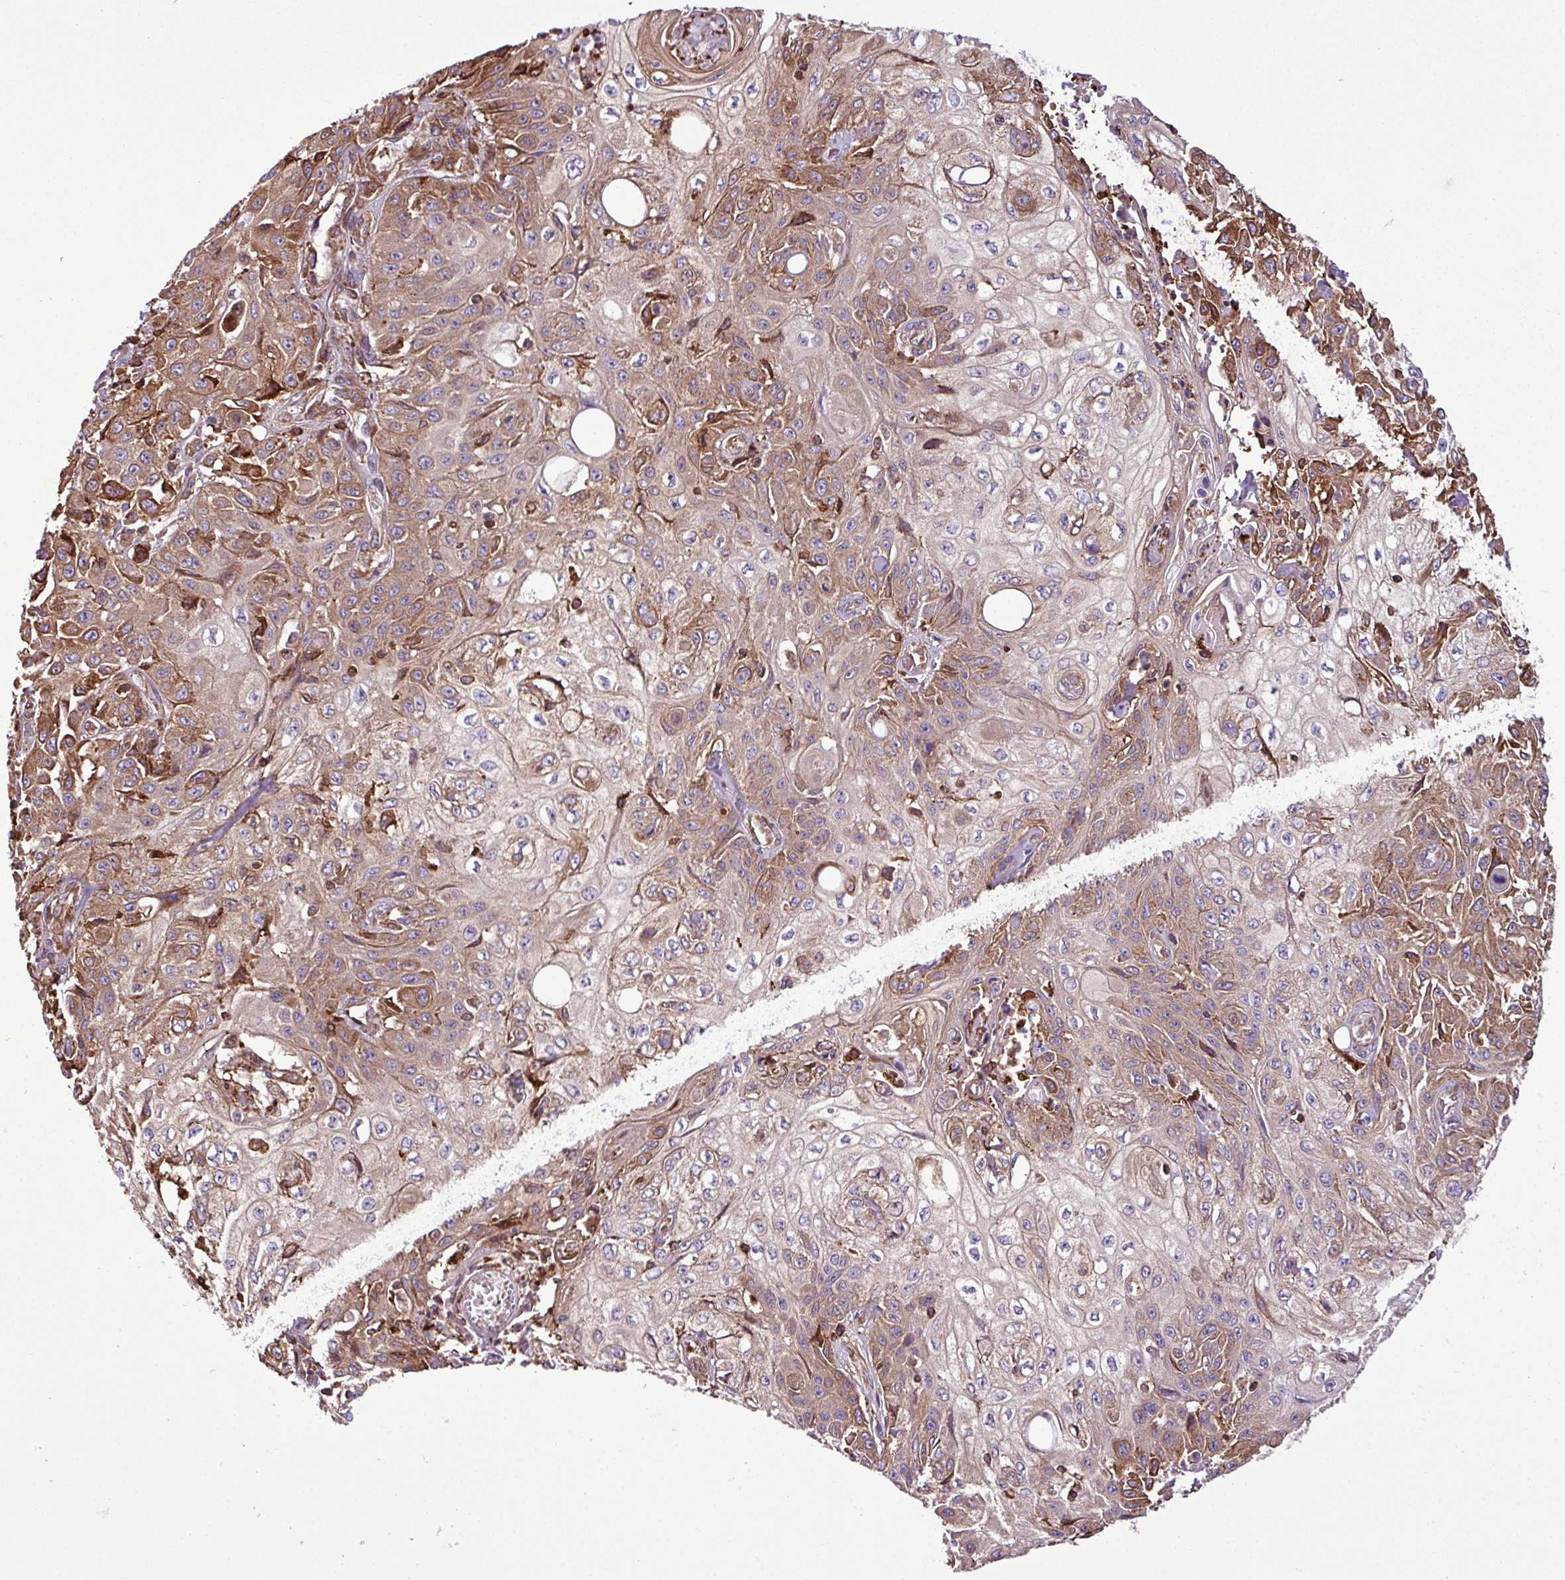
{"staining": {"intensity": "moderate", "quantity": "25%-75%", "location": "cytoplasmic/membranous"}, "tissue": "skin cancer", "cell_type": "Tumor cells", "image_type": "cancer", "snomed": [{"axis": "morphology", "description": "Squamous cell carcinoma, NOS"}, {"axis": "morphology", "description": "Squamous cell carcinoma, metastatic, NOS"}, {"axis": "topography", "description": "Skin"}, {"axis": "topography", "description": "Lymph node"}], "caption": "Human skin cancer stained with a protein marker demonstrates moderate staining in tumor cells.", "gene": "PGAP6", "patient": {"sex": "male", "age": 75}}